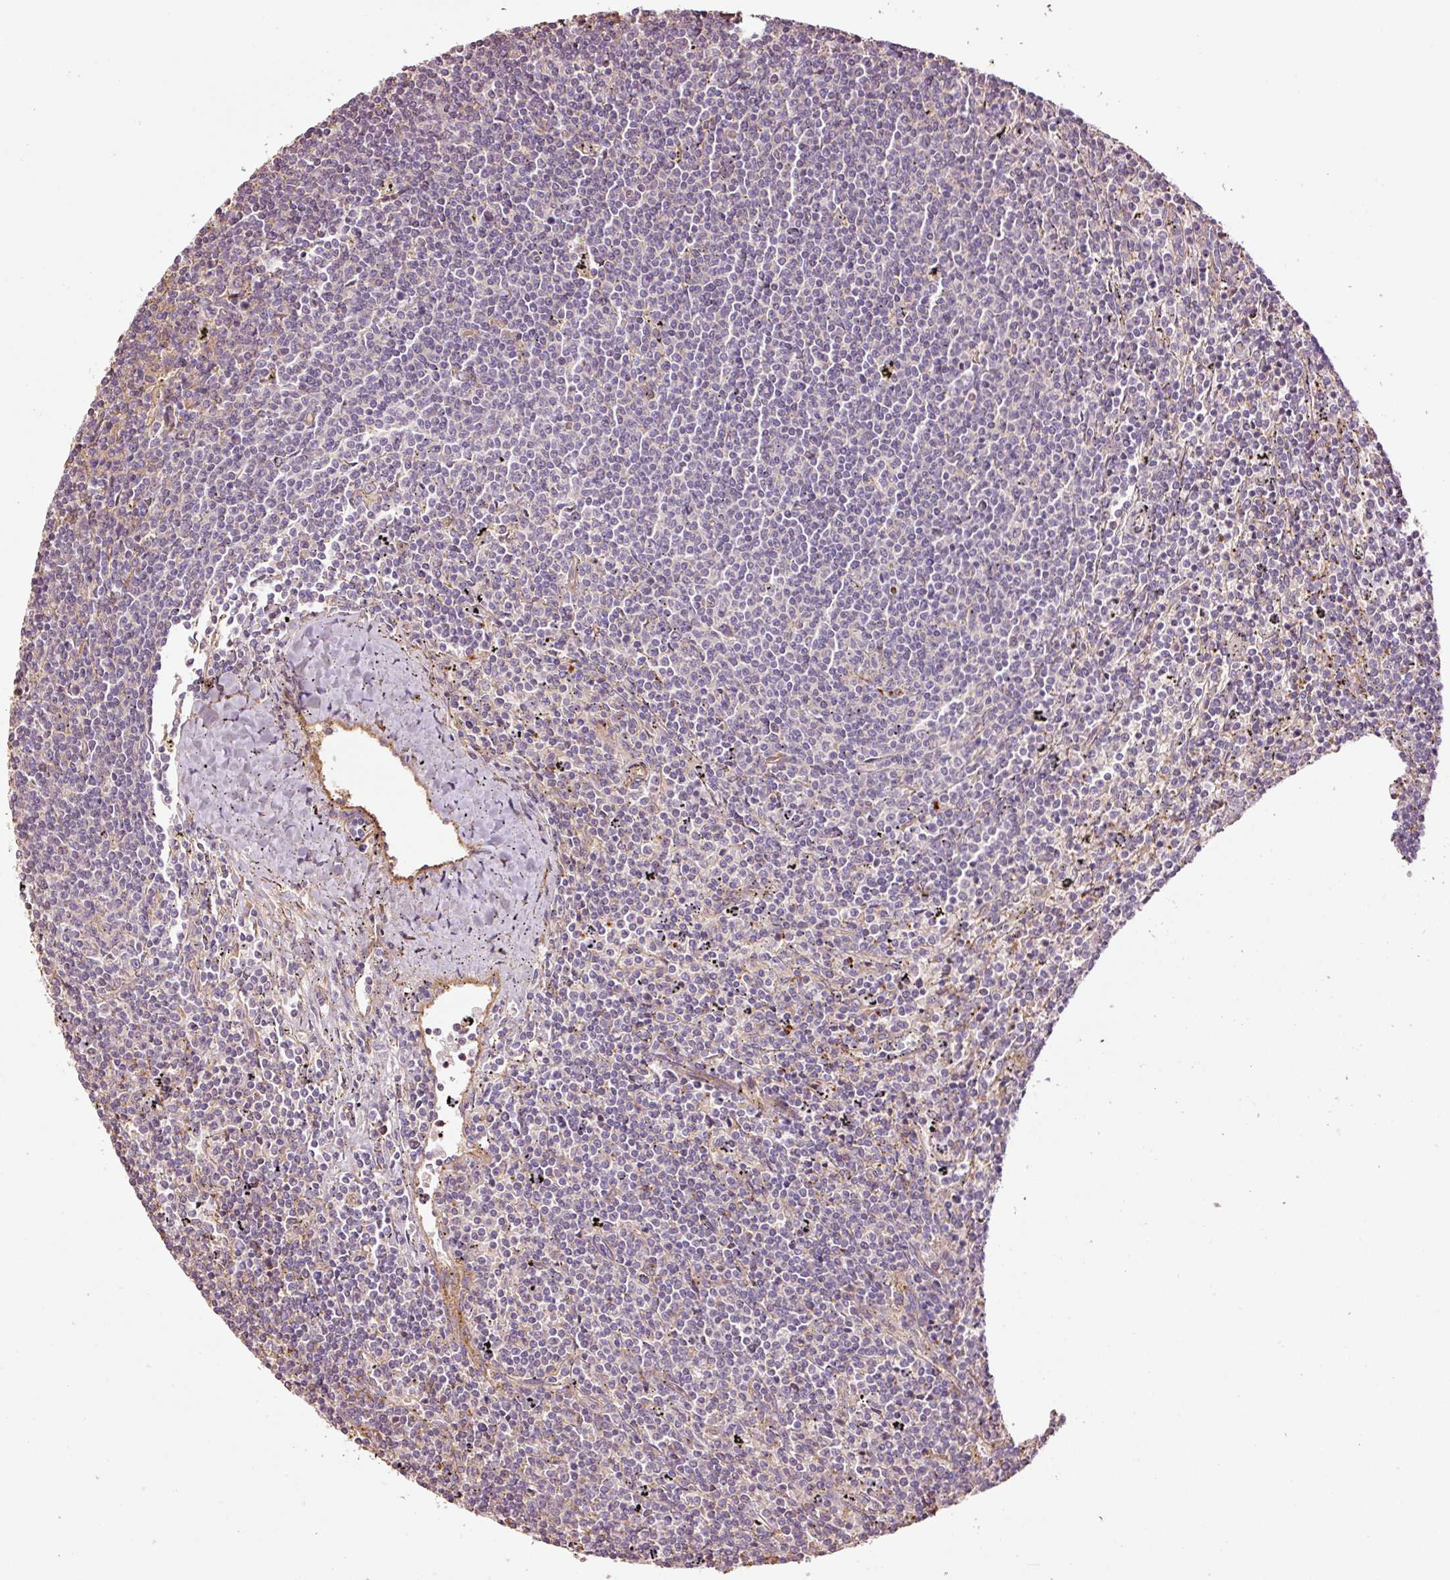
{"staining": {"intensity": "negative", "quantity": "none", "location": "none"}, "tissue": "lymphoma", "cell_type": "Tumor cells", "image_type": "cancer", "snomed": [{"axis": "morphology", "description": "Malignant lymphoma, non-Hodgkin's type, Low grade"}, {"axis": "topography", "description": "Spleen"}], "caption": "Immunohistochemistry (IHC) image of neoplastic tissue: lymphoma stained with DAB shows no significant protein staining in tumor cells. (DAB immunohistochemistry visualized using brightfield microscopy, high magnification).", "gene": "NID2", "patient": {"sex": "female", "age": 50}}